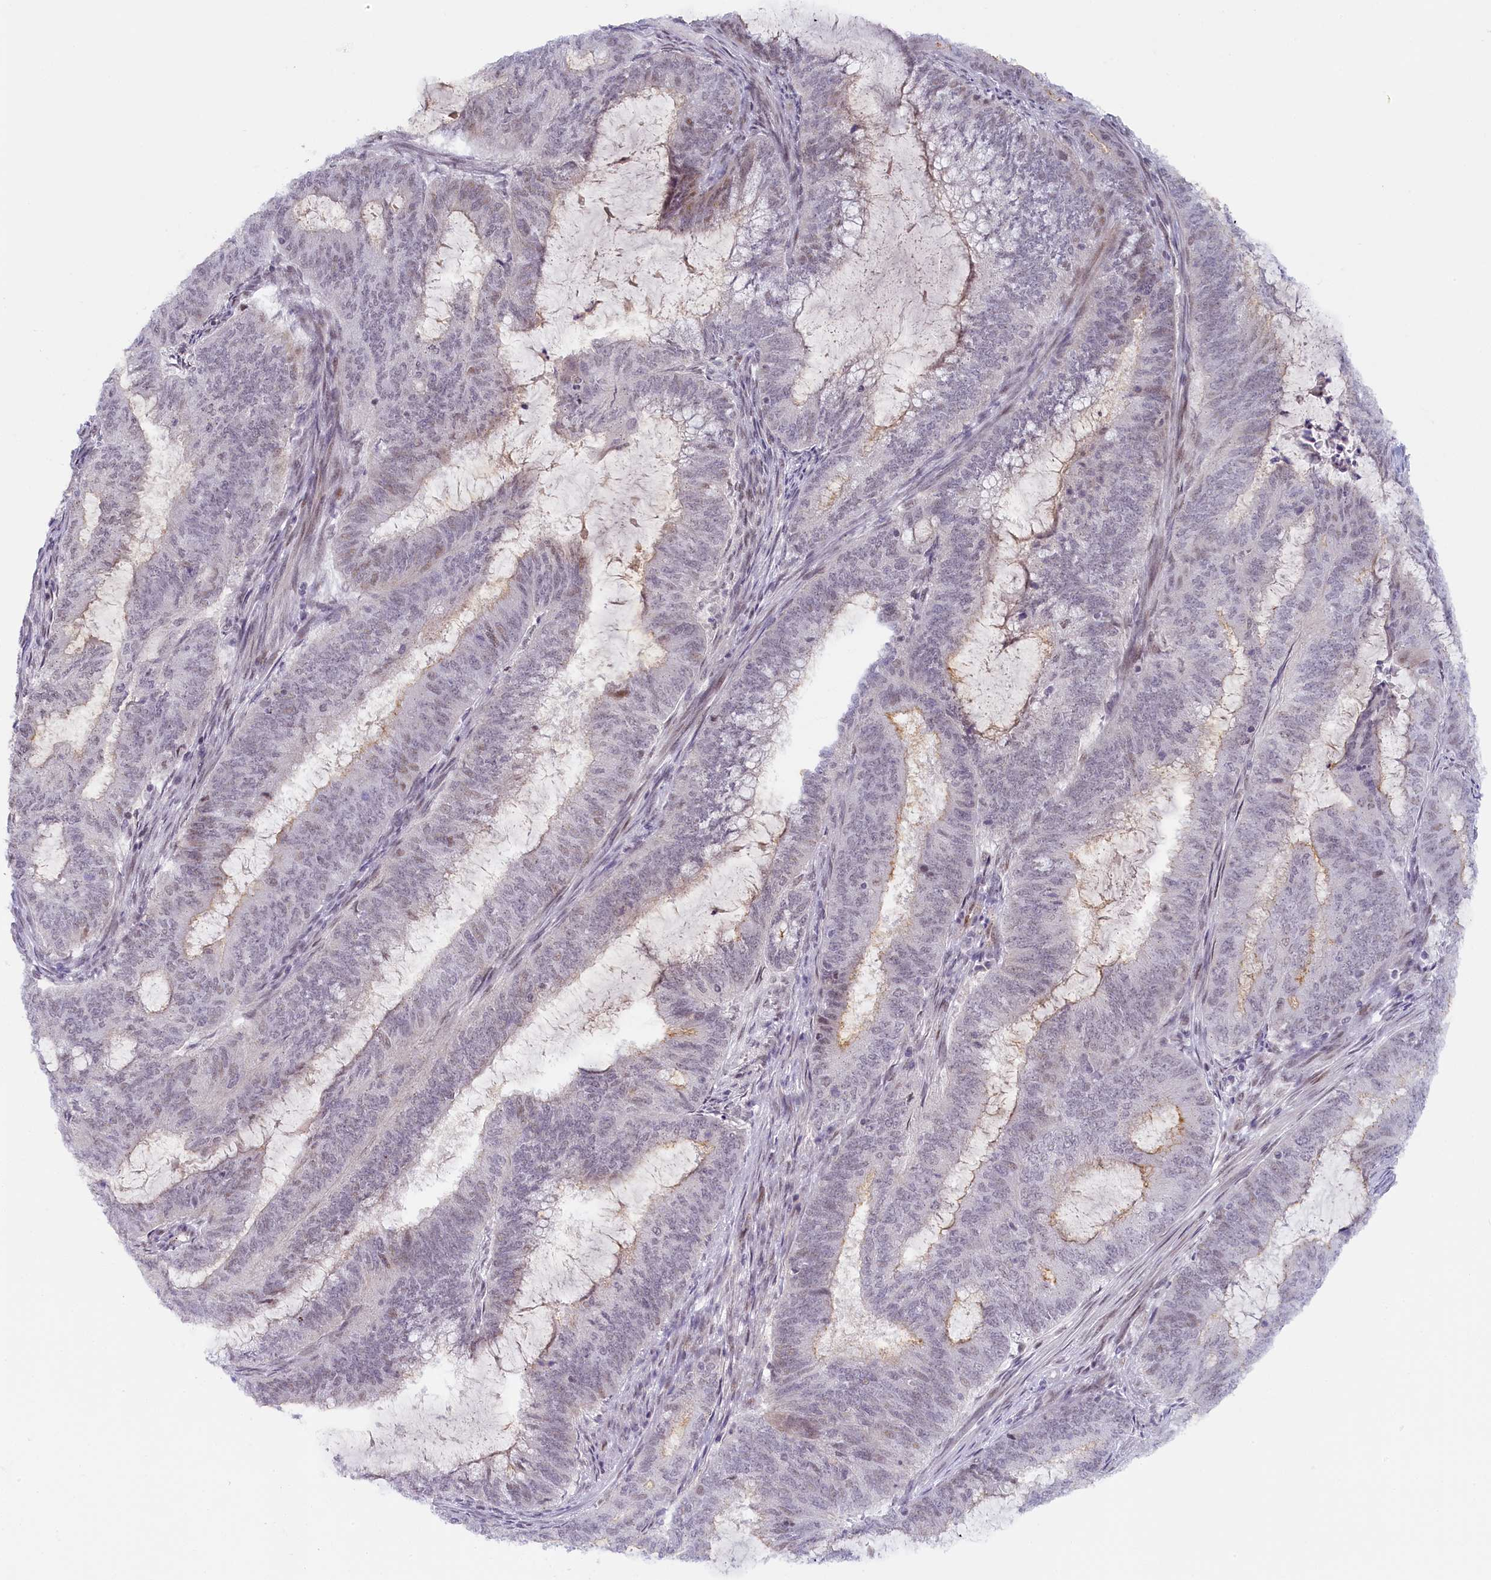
{"staining": {"intensity": "weak", "quantity": "<25%", "location": "nuclear"}, "tissue": "endometrial cancer", "cell_type": "Tumor cells", "image_type": "cancer", "snomed": [{"axis": "morphology", "description": "Adenocarcinoma, NOS"}, {"axis": "topography", "description": "Endometrium"}], "caption": "Tumor cells show no significant staining in endometrial adenocarcinoma.", "gene": "SEC31B", "patient": {"sex": "female", "age": 51}}